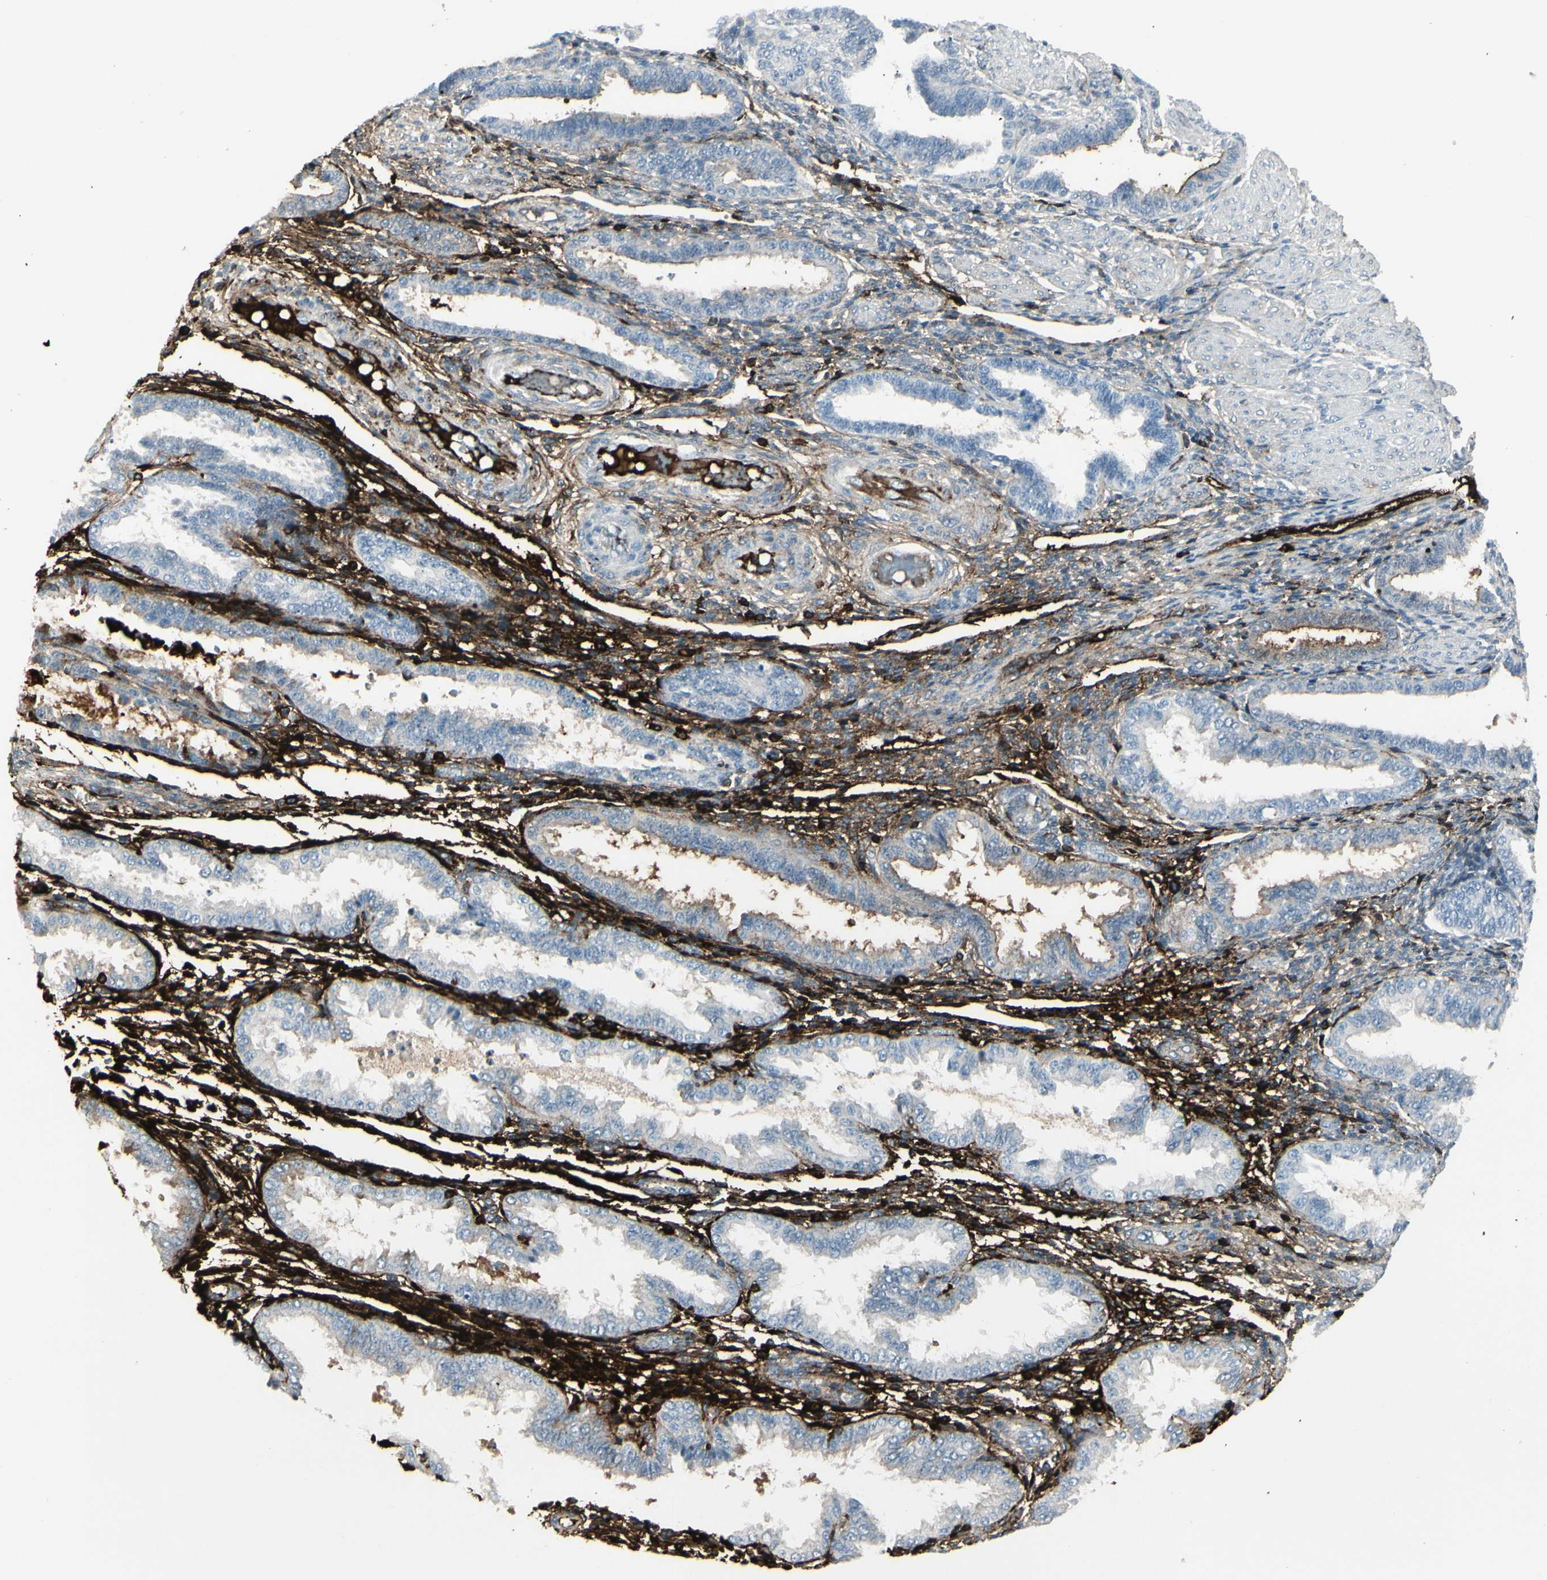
{"staining": {"intensity": "strong", "quantity": "25%-75%", "location": "cytoplasmic/membranous"}, "tissue": "endometrium", "cell_type": "Cells in endometrial stroma", "image_type": "normal", "snomed": [{"axis": "morphology", "description": "Normal tissue, NOS"}, {"axis": "topography", "description": "Endometrium"}], "caption": "Strong cytoplasmic/membranous positivity is identified in about 25%-75% of cells in endometrial stroma in benign endometrium. Using DAB (brown) and hematoxylin (blue) stains, captured at high magnification using brightfield microscopy.", "gene": "IGHG1", "patient": {"sex": "female", "age": 33}}